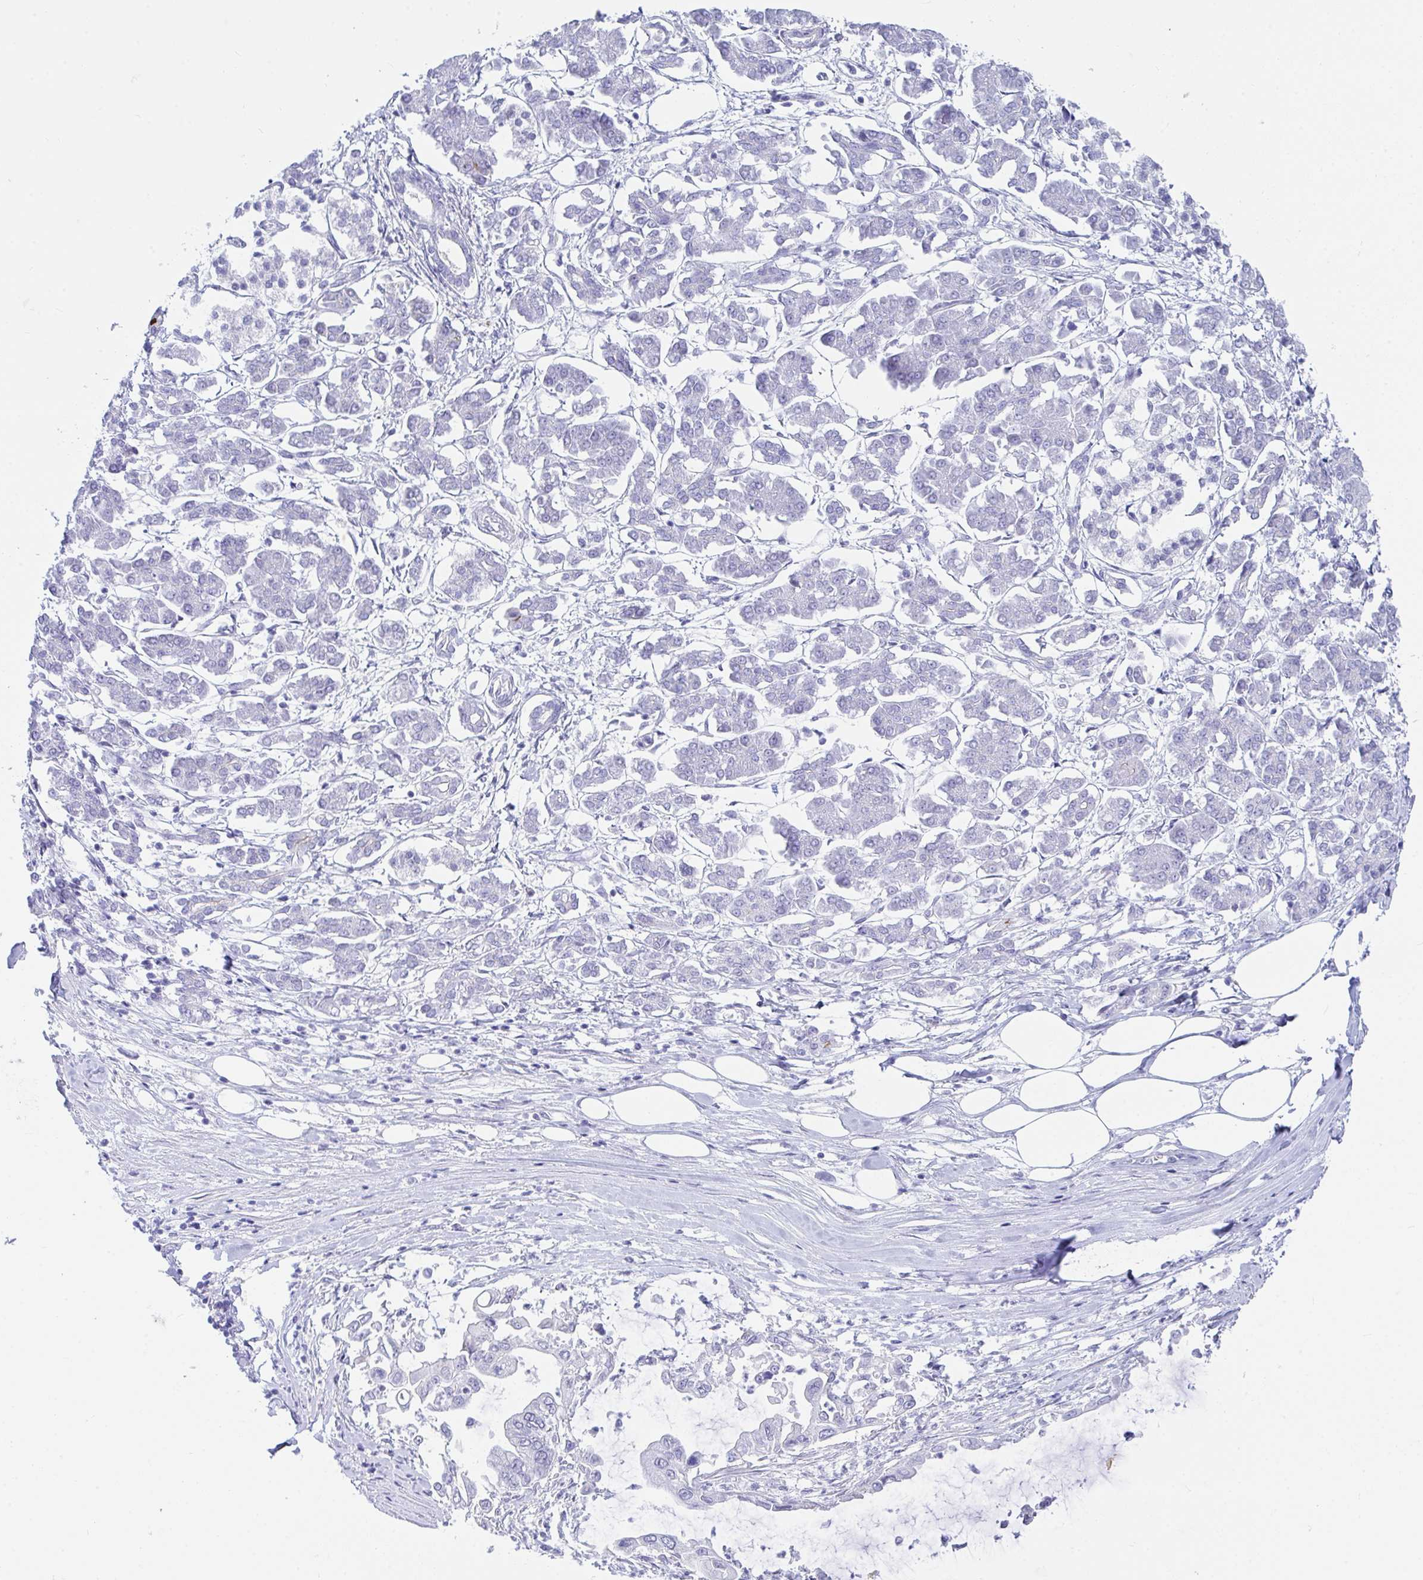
{"staining": {"intensity": "negative", "quantity": "none", "location": "none"}, "tissue": "pancreatic cancer", "cell_type": "Tumor cells", "image_type": "cancer", "snomed": [{"axis": "morphology", "description": "Adenocarcinoma, NOS"}, {"axis": "topography", "description": "Pancreas"}], "caption": "This image is of pancreatic adenocarcinoma stained with immunohistochemistry to label a protein in brown with the nuclei are counter-stained blue. There is no positivity in tumor cells. (Immunohistochemistry, brightfield microscopy, high magnification).", "gene": "DAOA", "patient": {"sex": "male", "age": 61}}